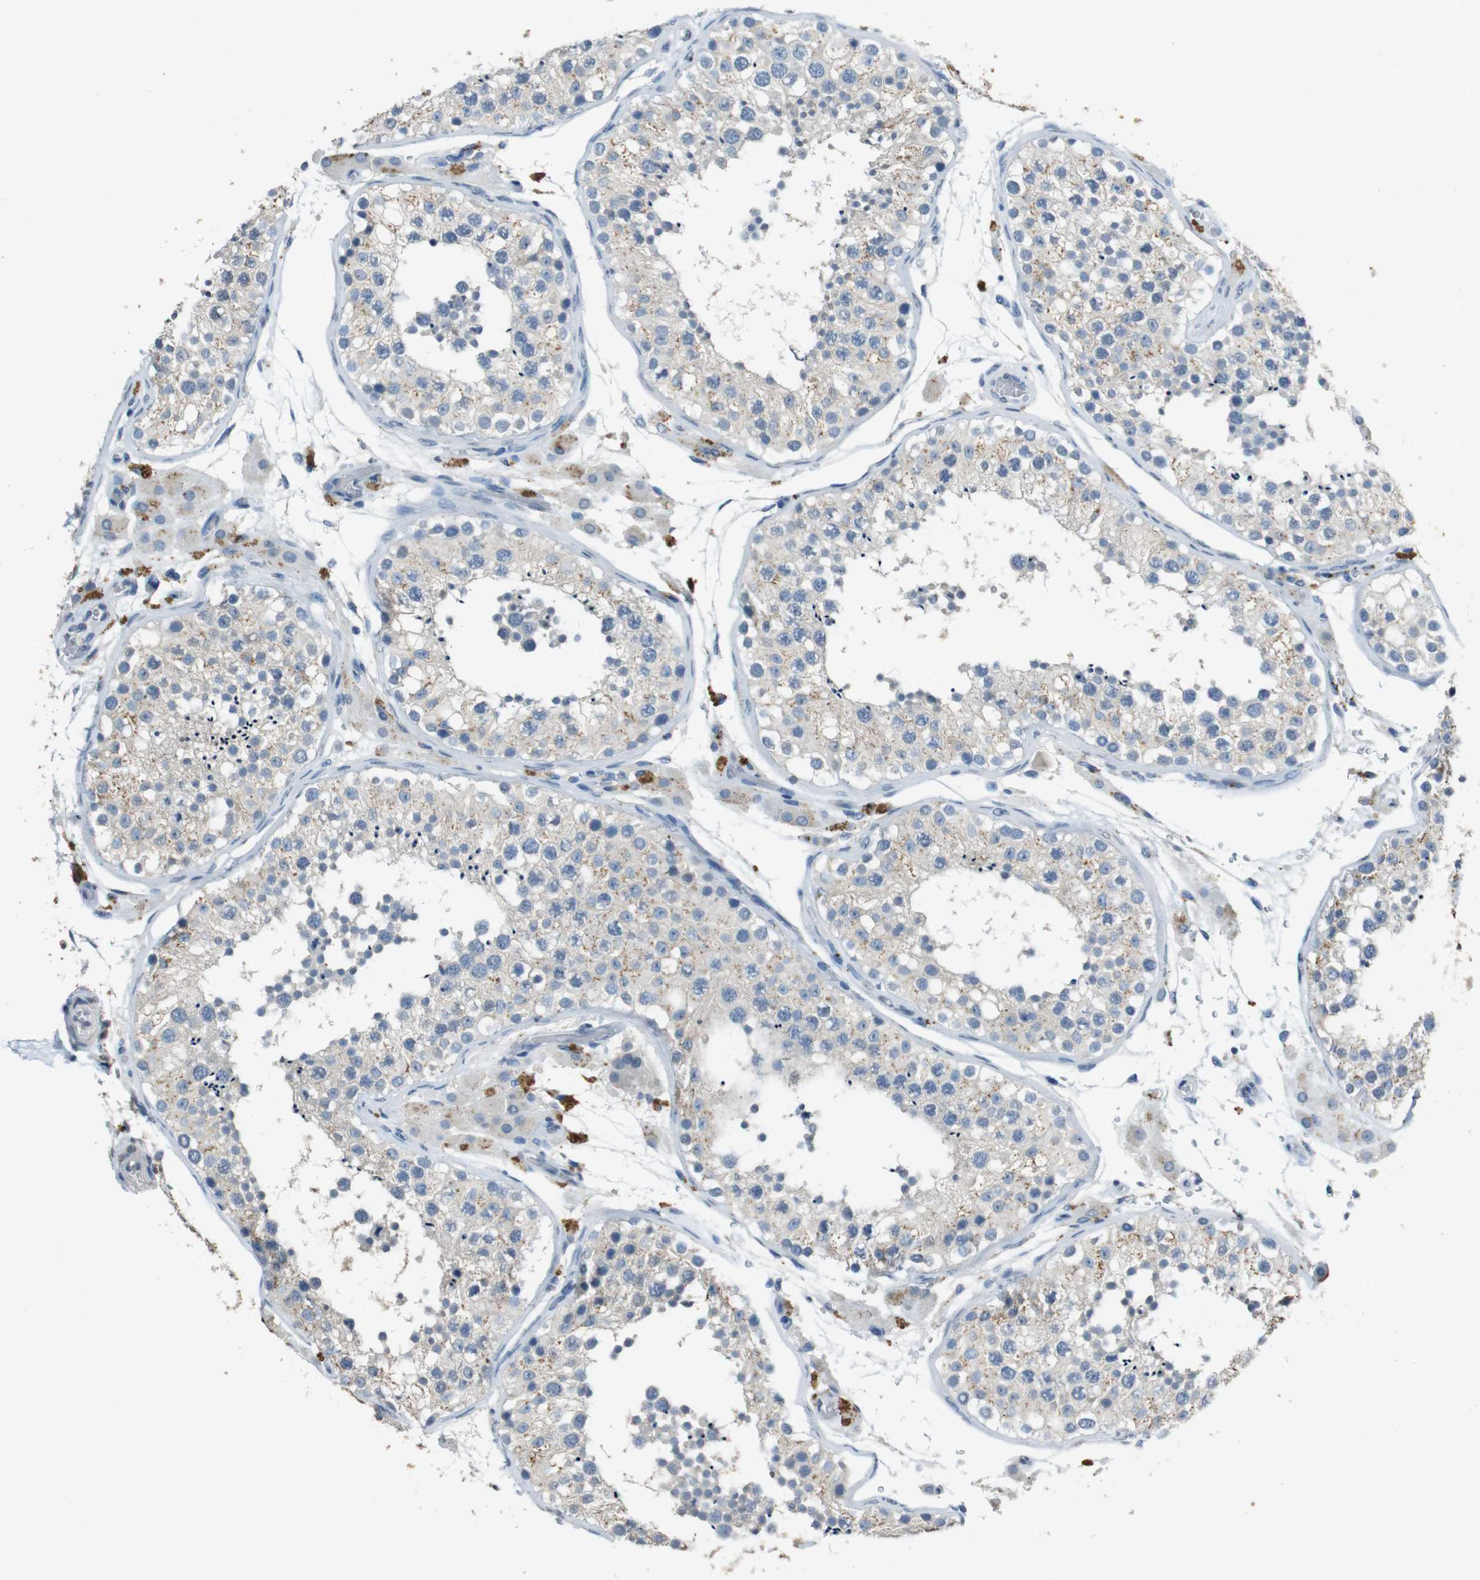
{"staining": {"intensity": "moderate", "quantity": "25%-75%", "location": "cytoplasmic/membranous"}, "tissue": "testis", "cell_type": "Cells in seminiferous ducts", "image_type": "normal", "snomed": [{"axis": "morphology", "description": "Normal tissue, NOS"}, {"axis": "topography", "description": "Testis"}, {"axis": "topography", "description": "Epididymis"}], "caption": "The micrograph displays a brown stain indicating the presence of a protein in the cytoplasmic/membranous of cells in seminiferous ducts in testis.", "gene": "STBD1", "patient": {"sex": "male", "age": 35}}